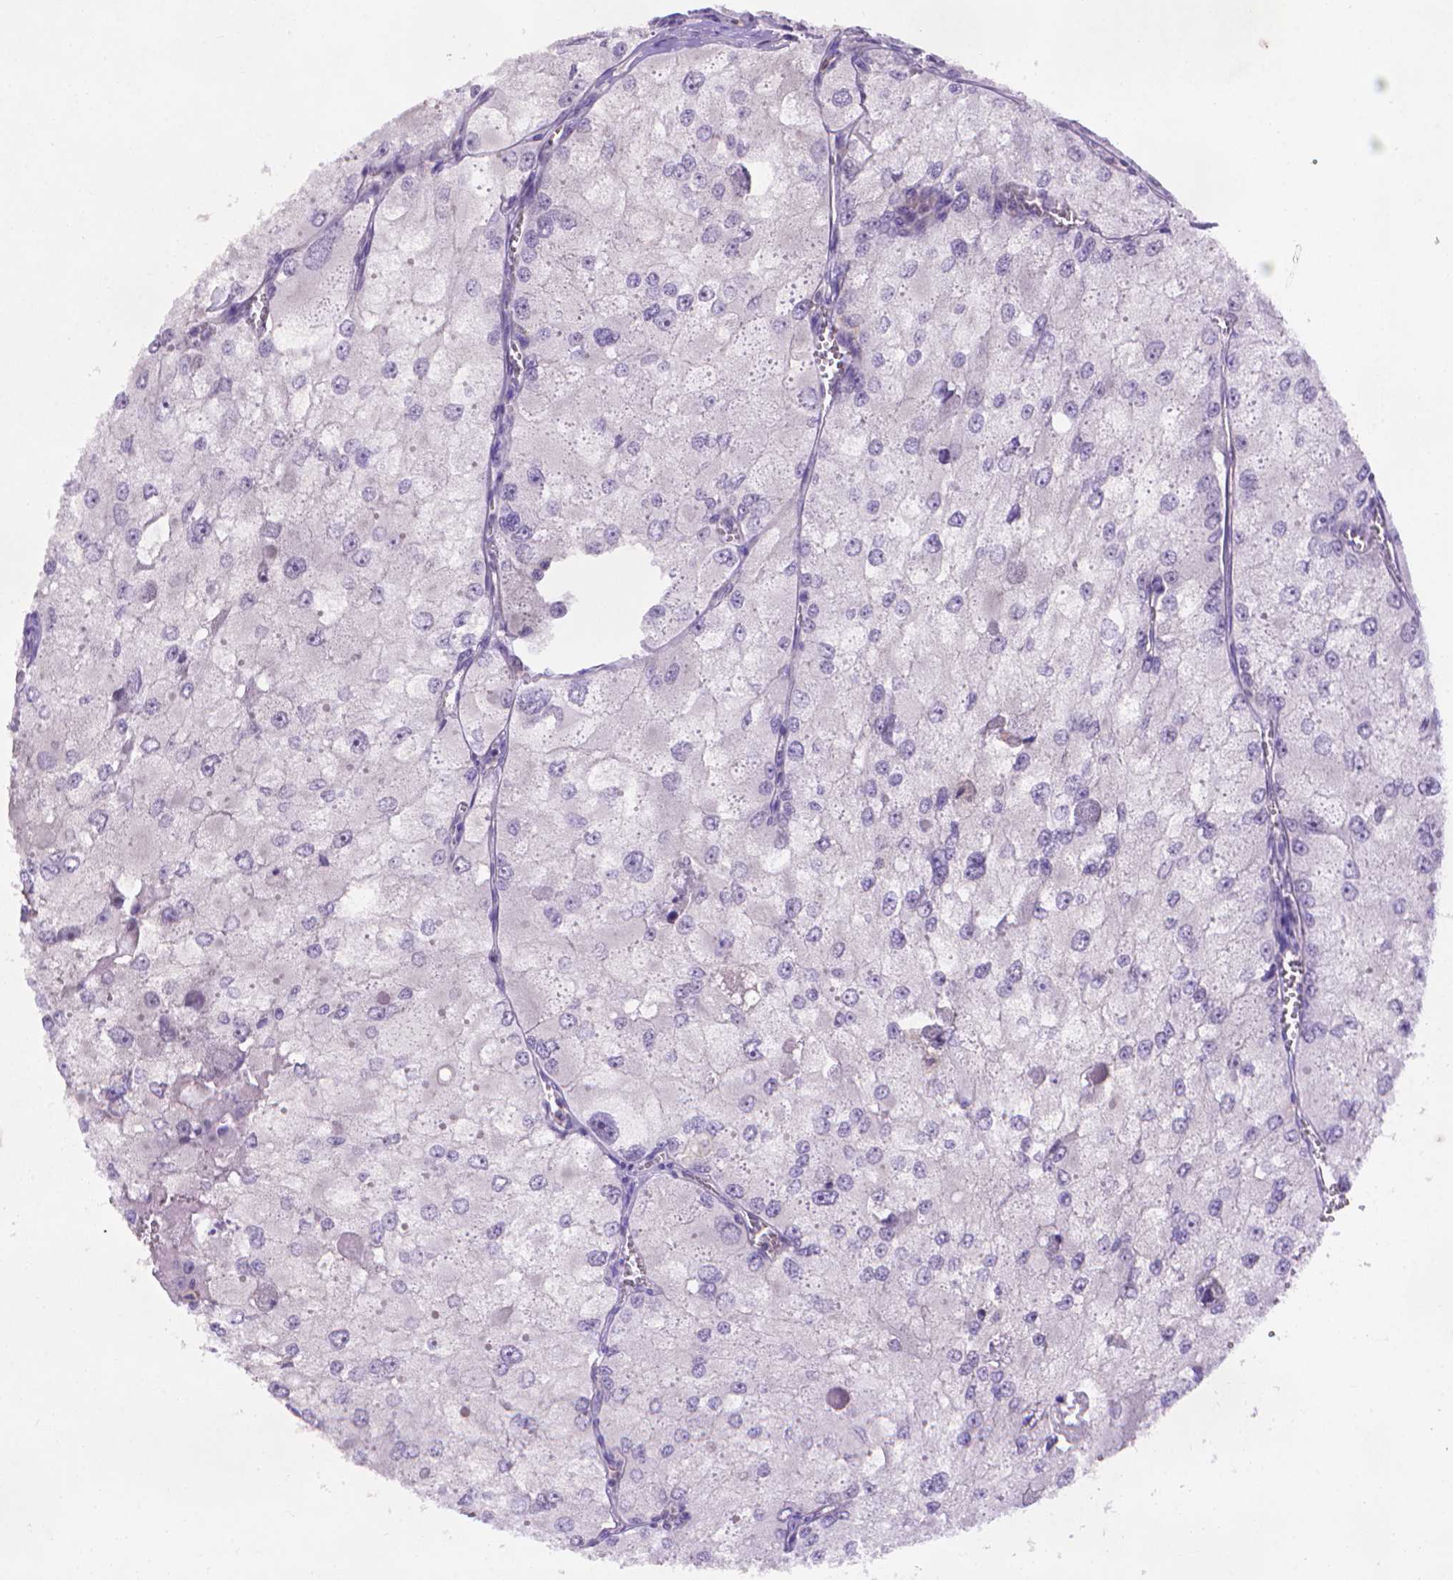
{"staining": {"intensity": "negative", "quantity": "none", "location": "none"}, "tissue": "renal cancer", "cell_type": "Tumor cells", "image_type": "cancer", "snomed": [{"axis": "morphology", "description": "Adenocarcinoma, NOS"}, {"axis": "topography", "description": "Kidney"}], "caption": "A high-resolution photomicrograph shows immunohistochemistry (IHC) staining of renal adenocarcinoma, which displays no significant positivity in tumor cells. The staining is performed using DAB brown chromogen with nuclei counter-stained in using hematoxylin.", "gene": "FGD2", "patient": {"sex": "female", "age": 70}}